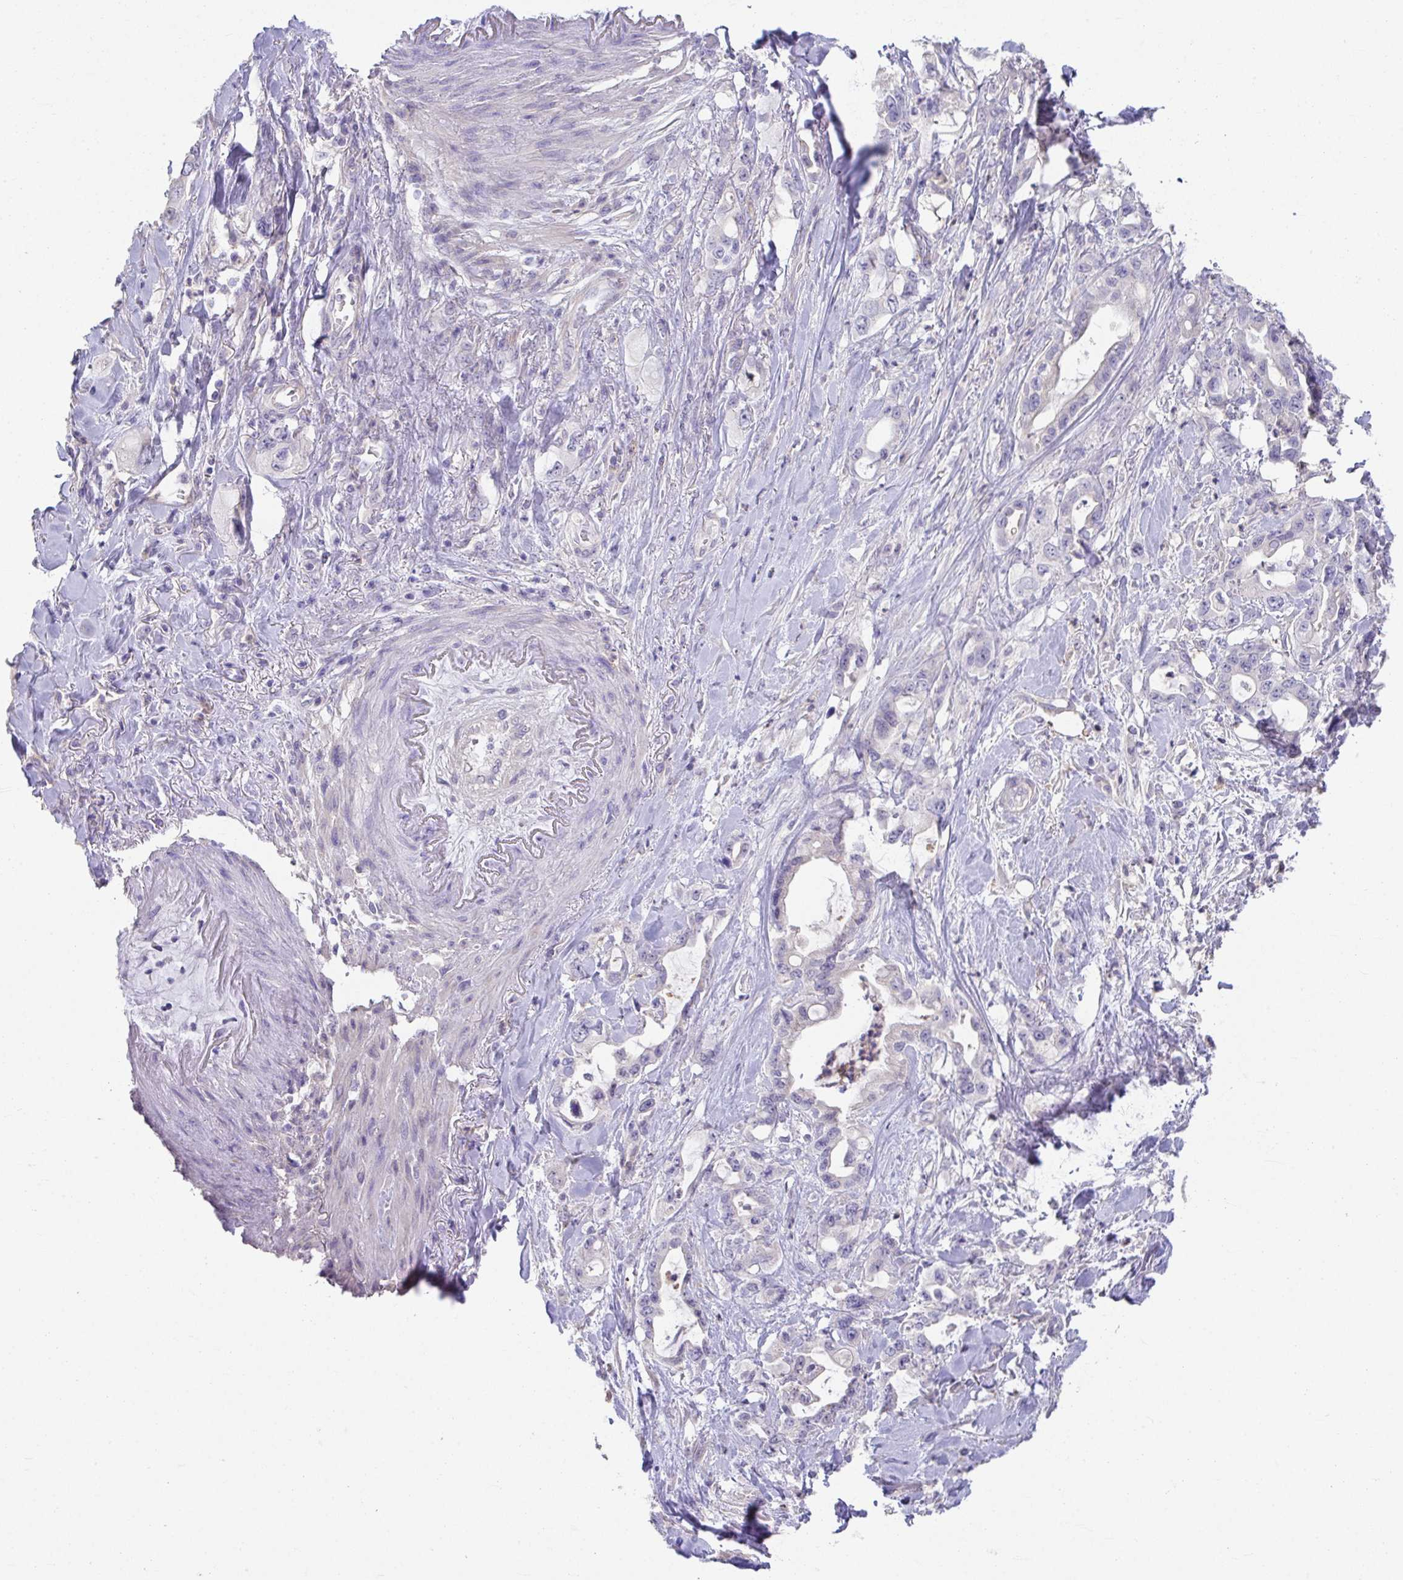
{"staining": {"intensity": "negative", "quantity": "none", "location": "none"}, "tissue": "pancreatic cancer", "cell_type": "Tumor cells", "image_type": "cancer", "snomed": [{"axis": "morphology", "description": "Adenocarcinoma, NOS"}, {"axis": "topography", "description": "Pancreas"}], "caption": "Immunohistochemistry (IHC) of human pancreatic cancer (adenocarcinoma) demonstrates no staining in tumor cells. (Immunohistochemistry (IHC), brightfield microscopy, high magnification).", "gene": "CXCR1", "patient": {"sex": "female", "age": 61}}